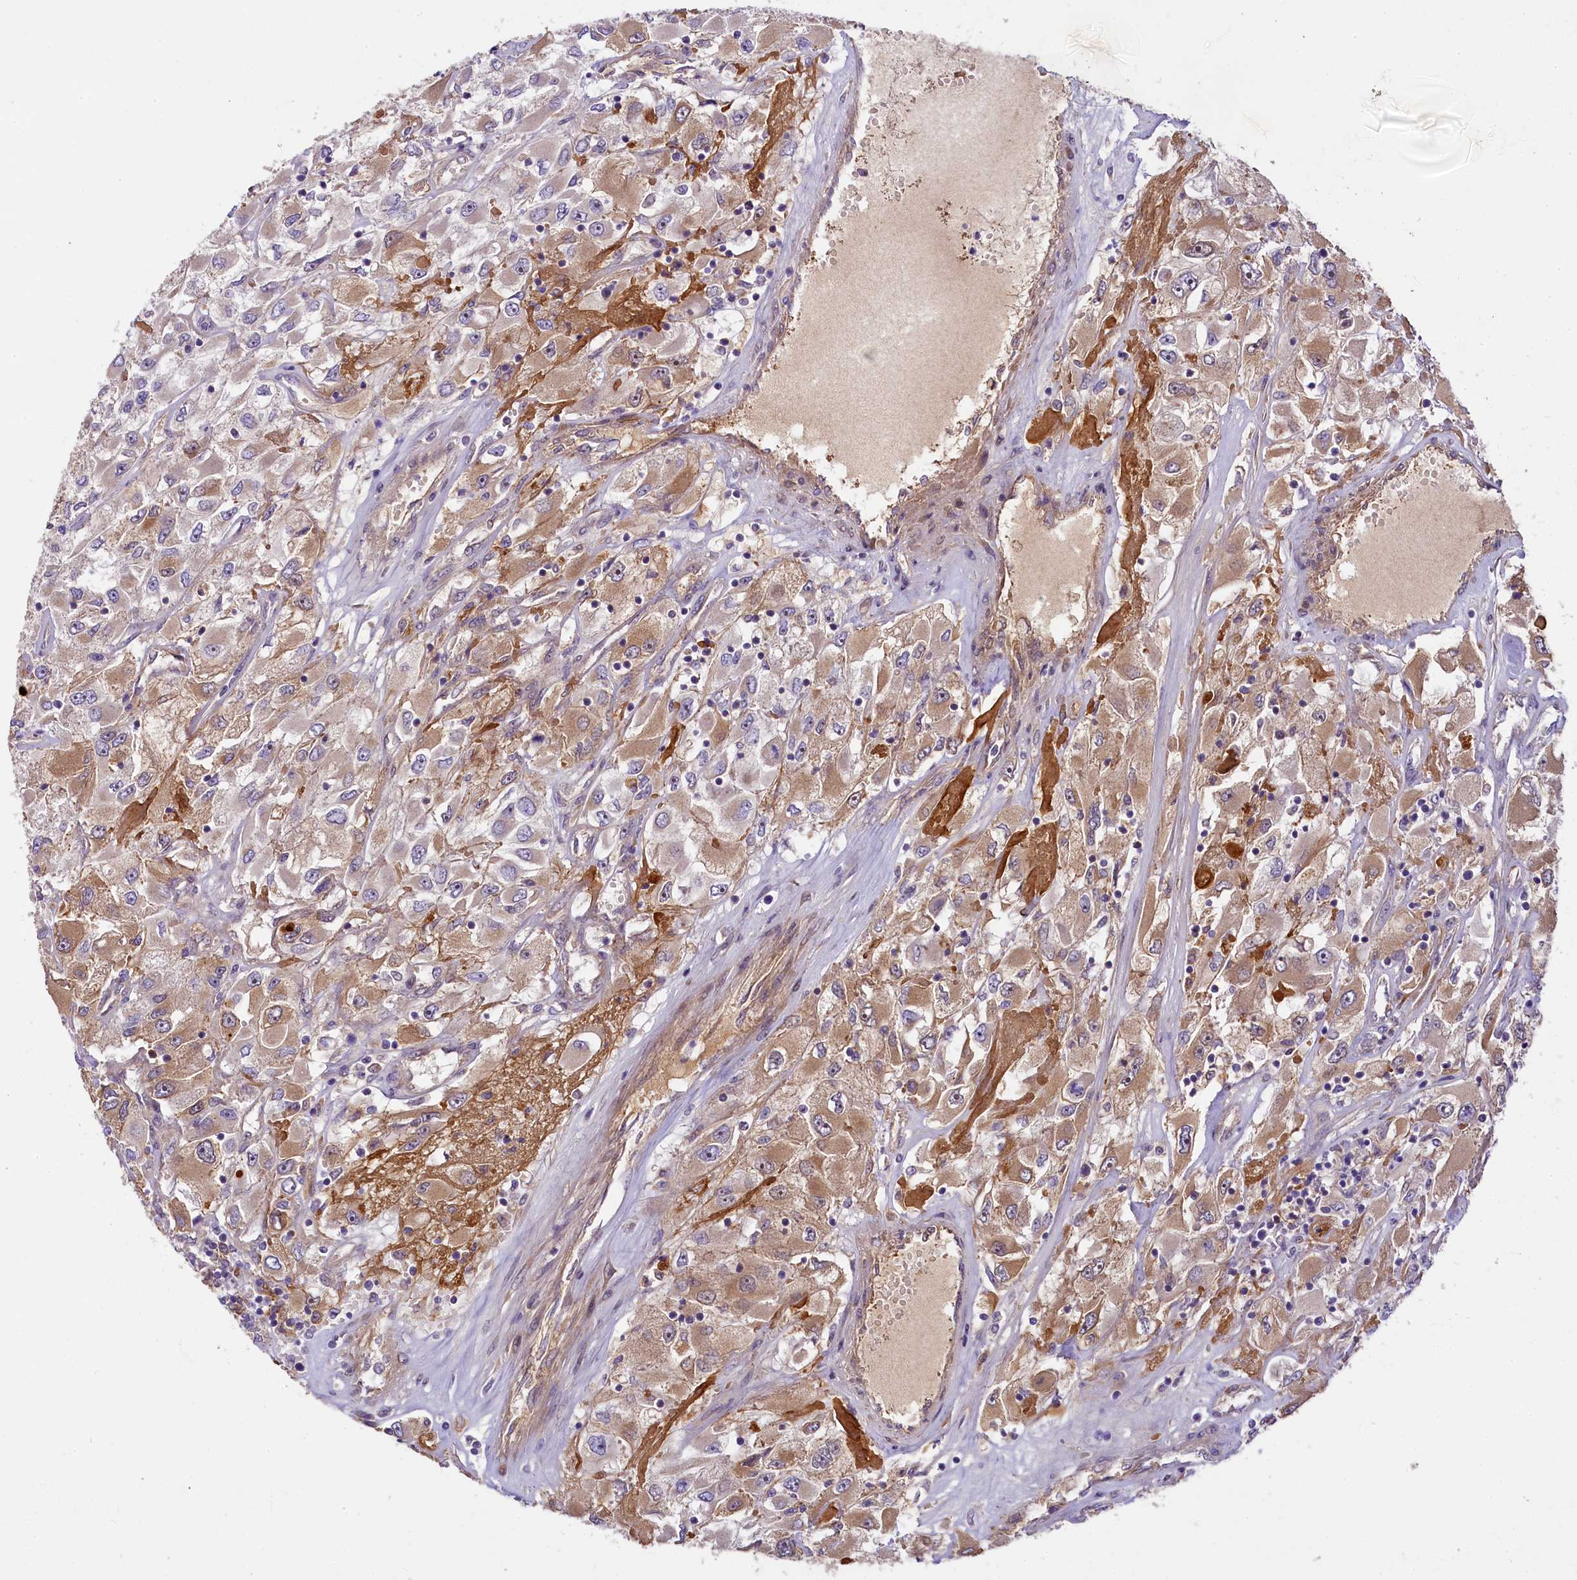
{"staining": {"intensity": "moderate", "quantity": "25%-75%", "location": "cytoplasmic/membranous"}, "tissue": "renal cancer", "cell_type": "Tumor cells", "image_type": "cancer", "snomed": [{"axis": "morphology", "description": "Adenocarcinoma, NOS"}, {"axis": "topography", "description": "Kidney"}], "caption": "Renal adenocarcinoma stained for a protein displays moderate cytoplasmic/membranous positivity in tumor cells.", "gene": "UBXN6", "patient": {"sex": "female", "age": 52}}